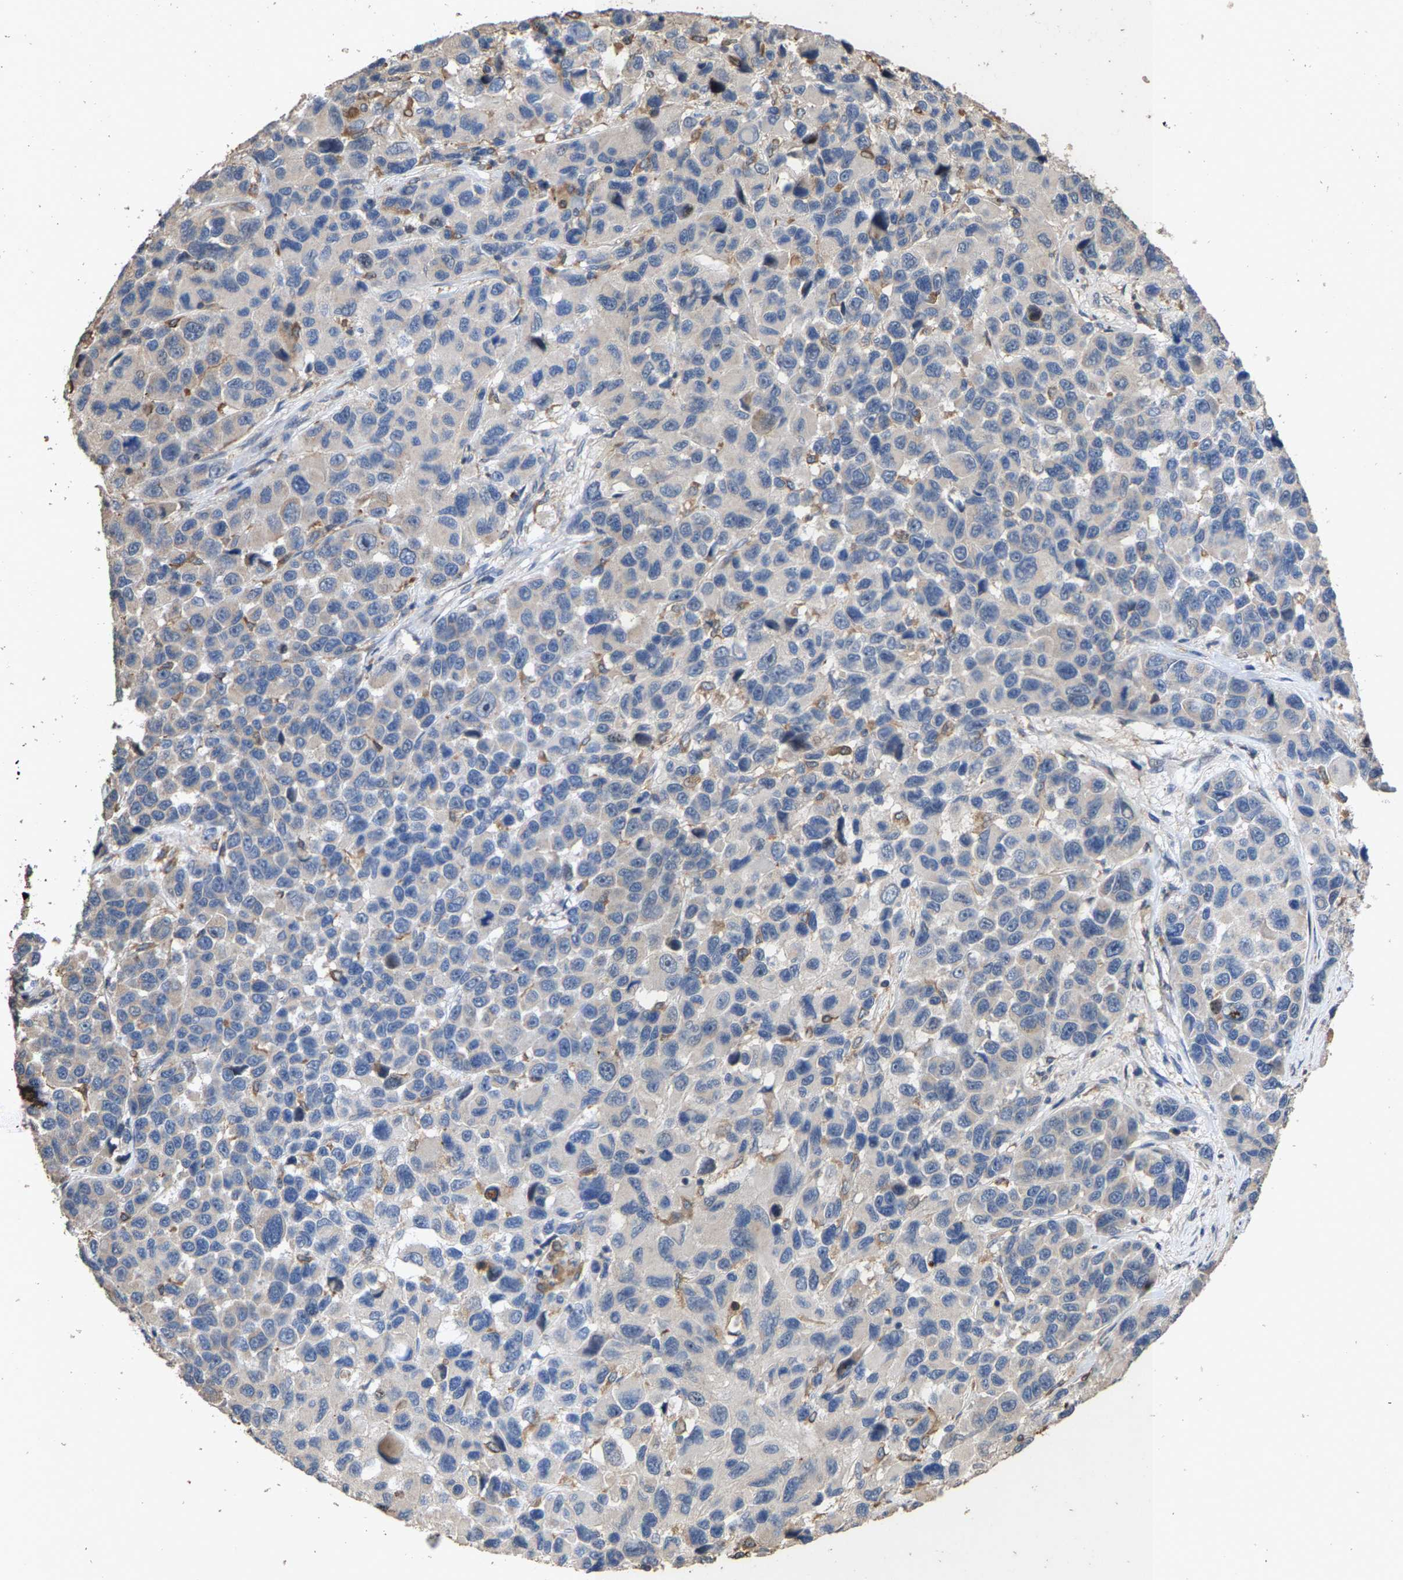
{"staining": {"intensity": "negative", "quantity": "none", "location": "none"}, "tissue": "melanoma", "cell_type": "Tumor cells", "image_type": "cancer", "snomed": [{"axis": "morphology", "description": "Malignant melanoma, NOS"}, {"axis": "topography", "description": "Skin"}], "caption": "High power microscopy image of an immunohistochemistry (IHC) micrograph of malignant melanoma, revealing no significant positivity in tumor cells.", "gene": "TDRKH", "patient": {"sex": "male", "age": 53}}